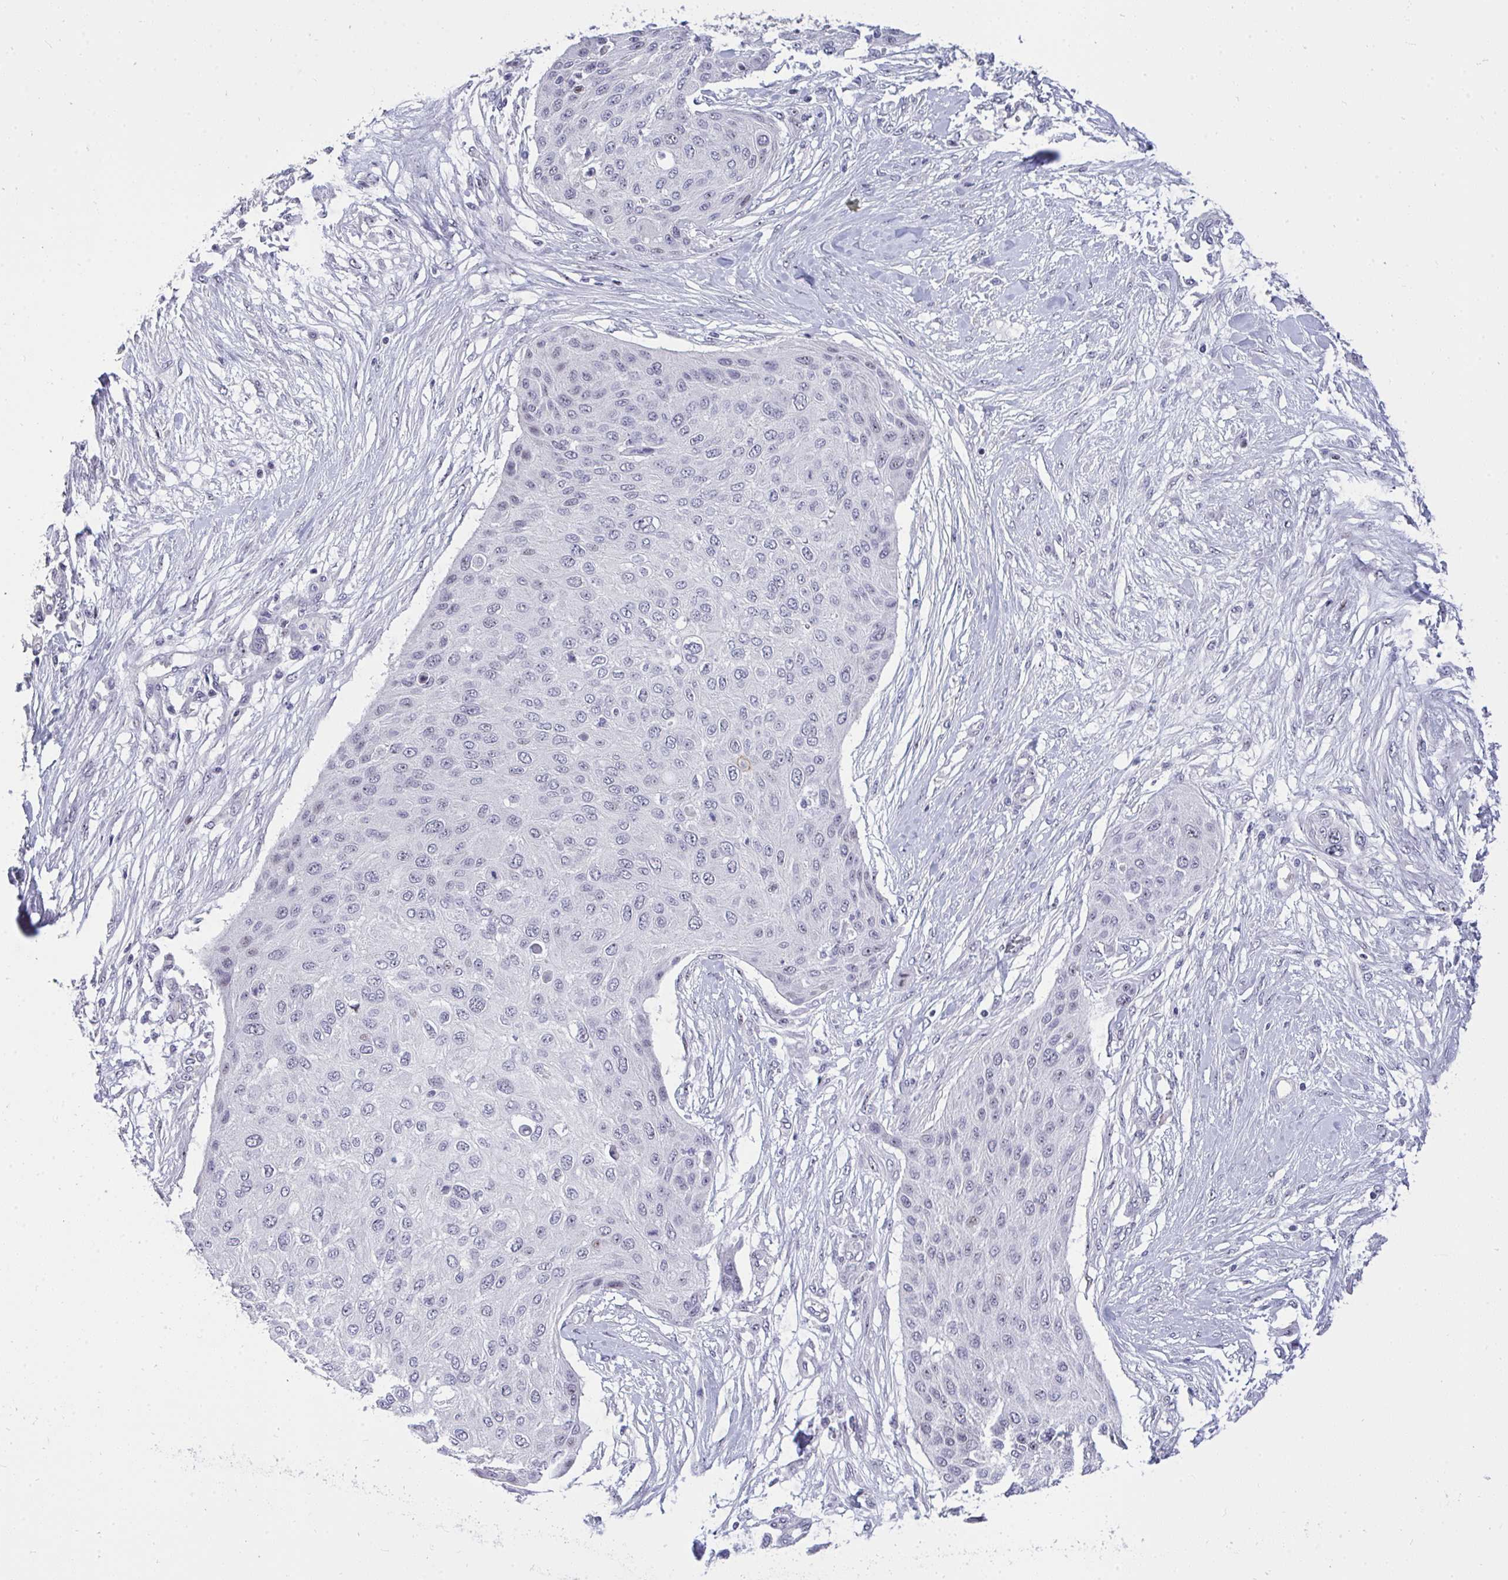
{"staining": {"intensity": "negative", "quantity": "none", "location": "none"}, "tissue": "skin cancer", "cell_type": "Tumor cells", "image_type": "cancer", "snomed": [{"axis": "morphology", "description": "Squamous cell carcinoma, NOS"}, {"axis": "topography", "description": "Skin"}], "caption": "The photomicrograph shows no staining of tumor cells in squamous cell carcinoma (skin).", "gene": "PLPPR3", "patient": {"sex": "female", "age": 87}}